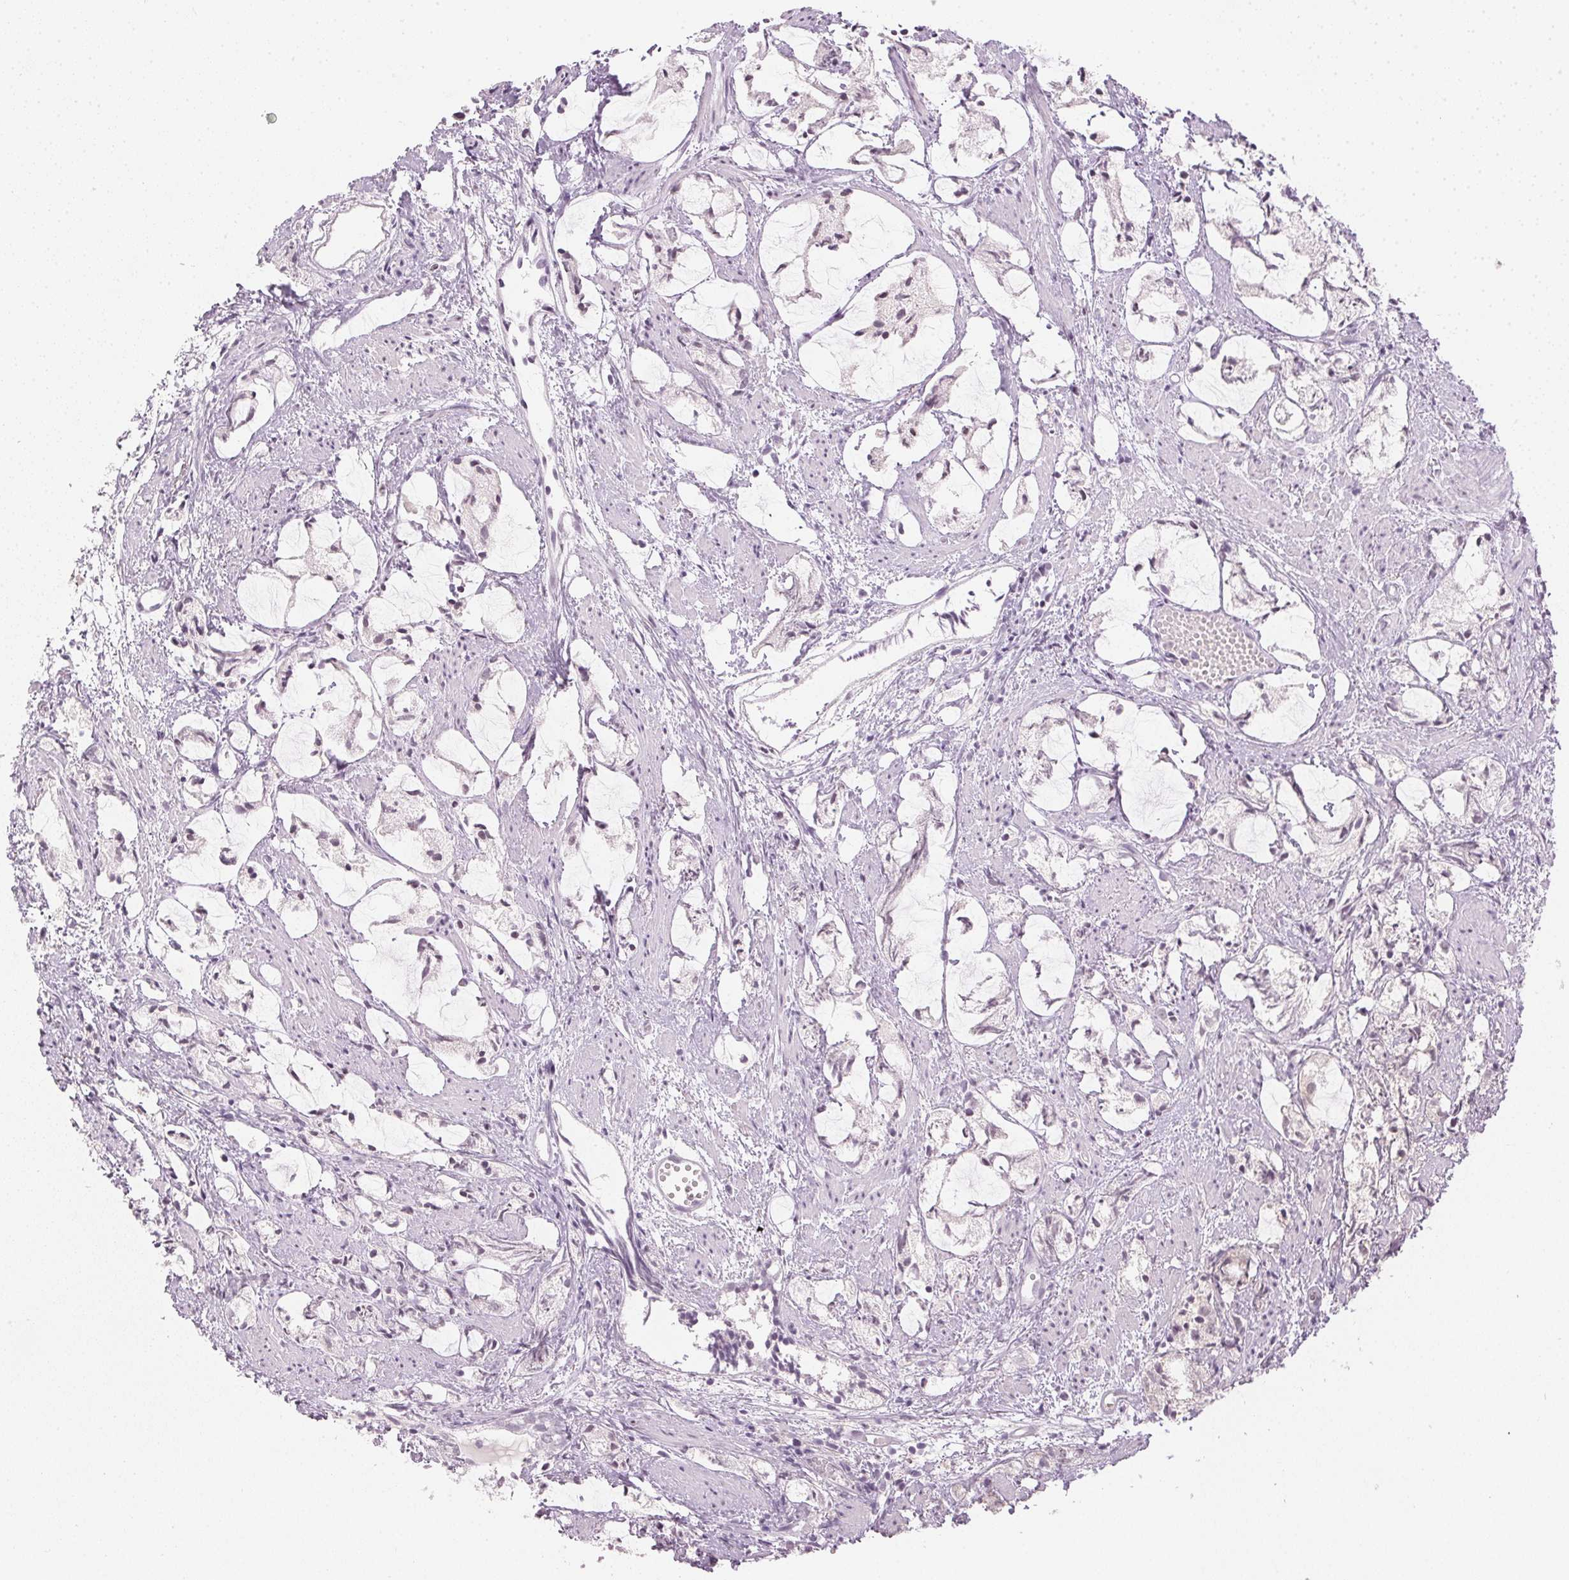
{"staining": {"intensity": "negative", "quantity": "none", "location": "none"}, "tissue": "prostate cancer", "cell_type": "Tumor cells", "image_type": "cancer", "snomed": [{"axis": "morphology", "description": "Adenocarcinoma, High grade"}, {"axis": "topography", "description": "Prostate"}], "caption": "DAB immunohistochemical staining of prostate cancer displays no significant positivity in tumor cells.", "gene": "KPRP", "patient": {"sex": "male", "age": 85}}